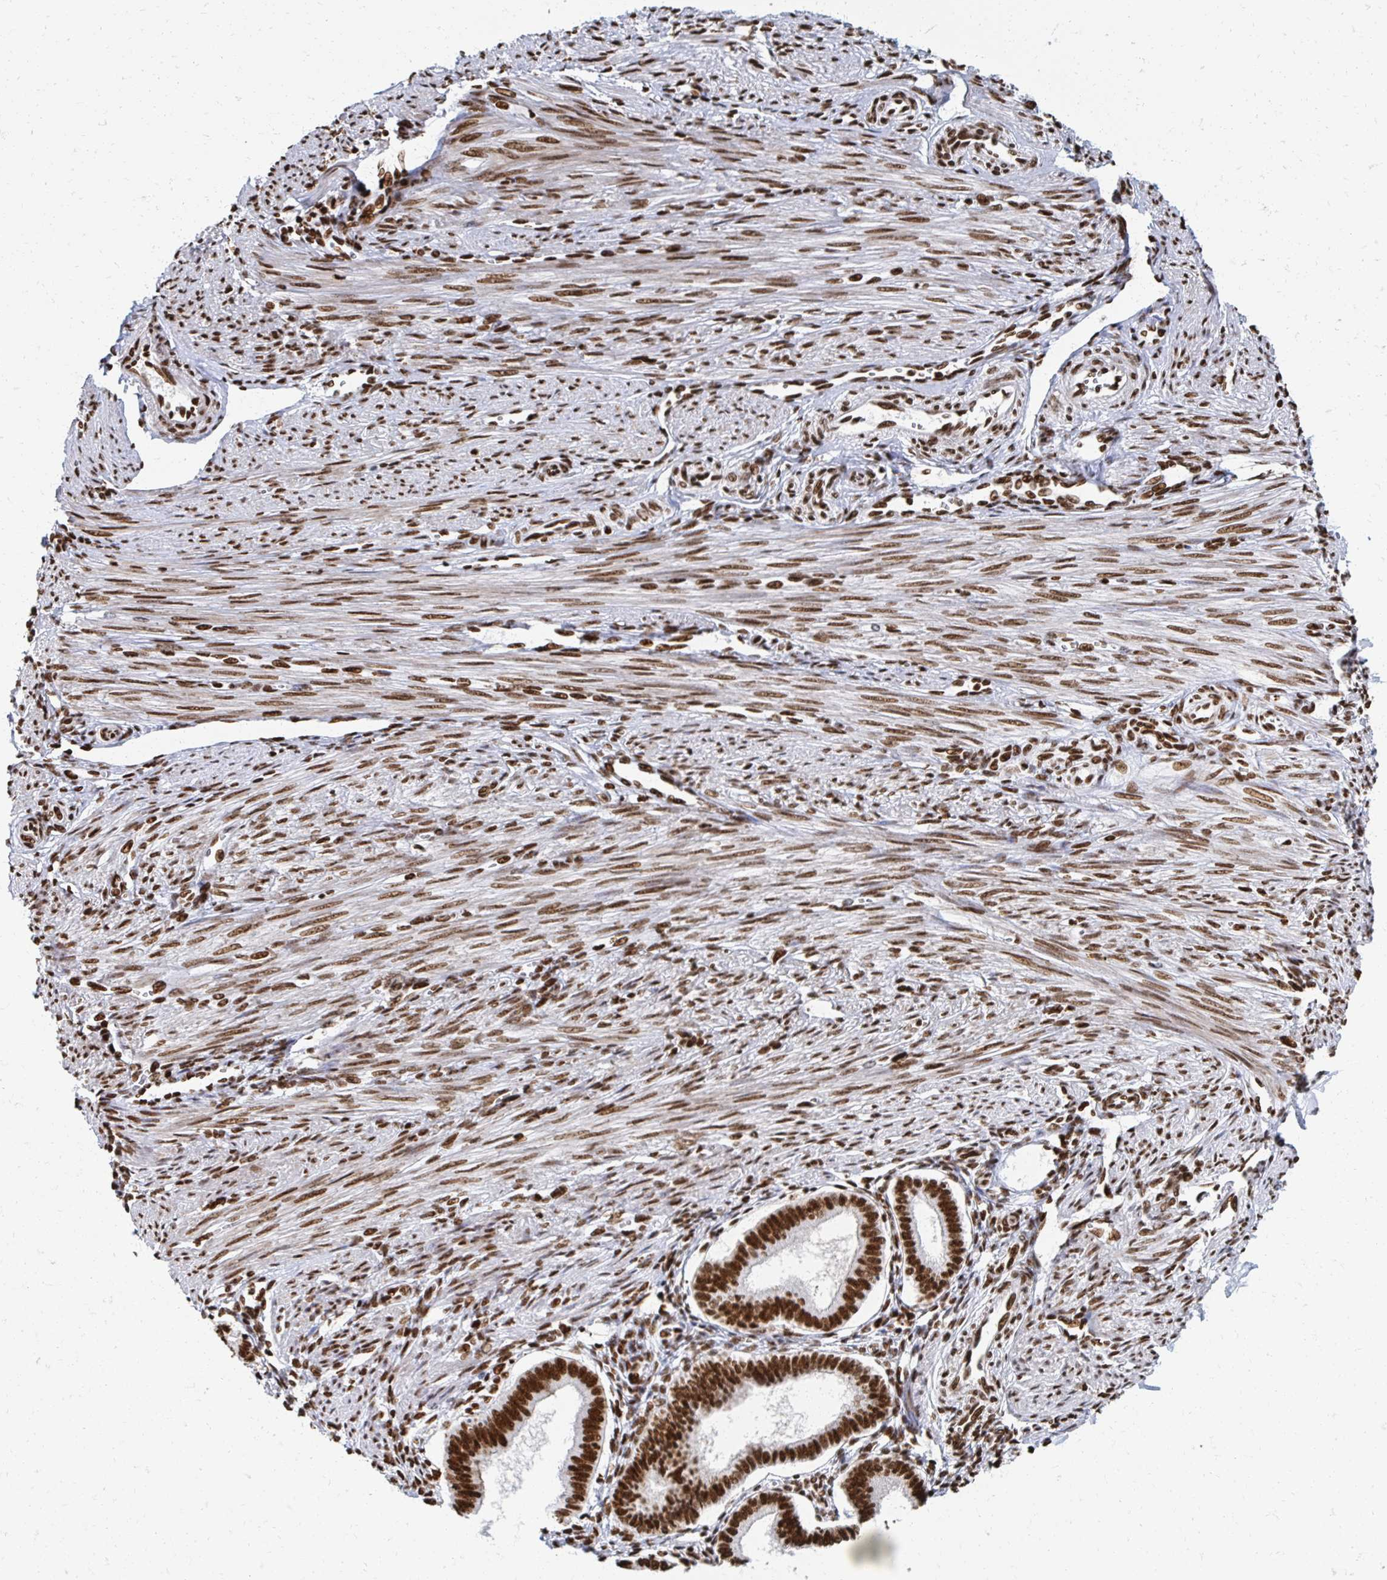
{"staining": {"intensity": "strong", "quantity": ">75%", "location": "nuclear"}, "tissue": "endometrium", "cell_type": "Cells in endometrial stroma", "image_type": "normal", "snomed": [{"axis": "morphology", "description": "Normal tissue, NOS"}, {"axis": "topography", "description": "Endometrium"}], "caption": "Protein staining exhibits strong nuclear staining in about >75% of cells in endometrial stroma in normal endometrium.", "gene": "RBBP4", "patient": {"sex": "female", "age": 24}}